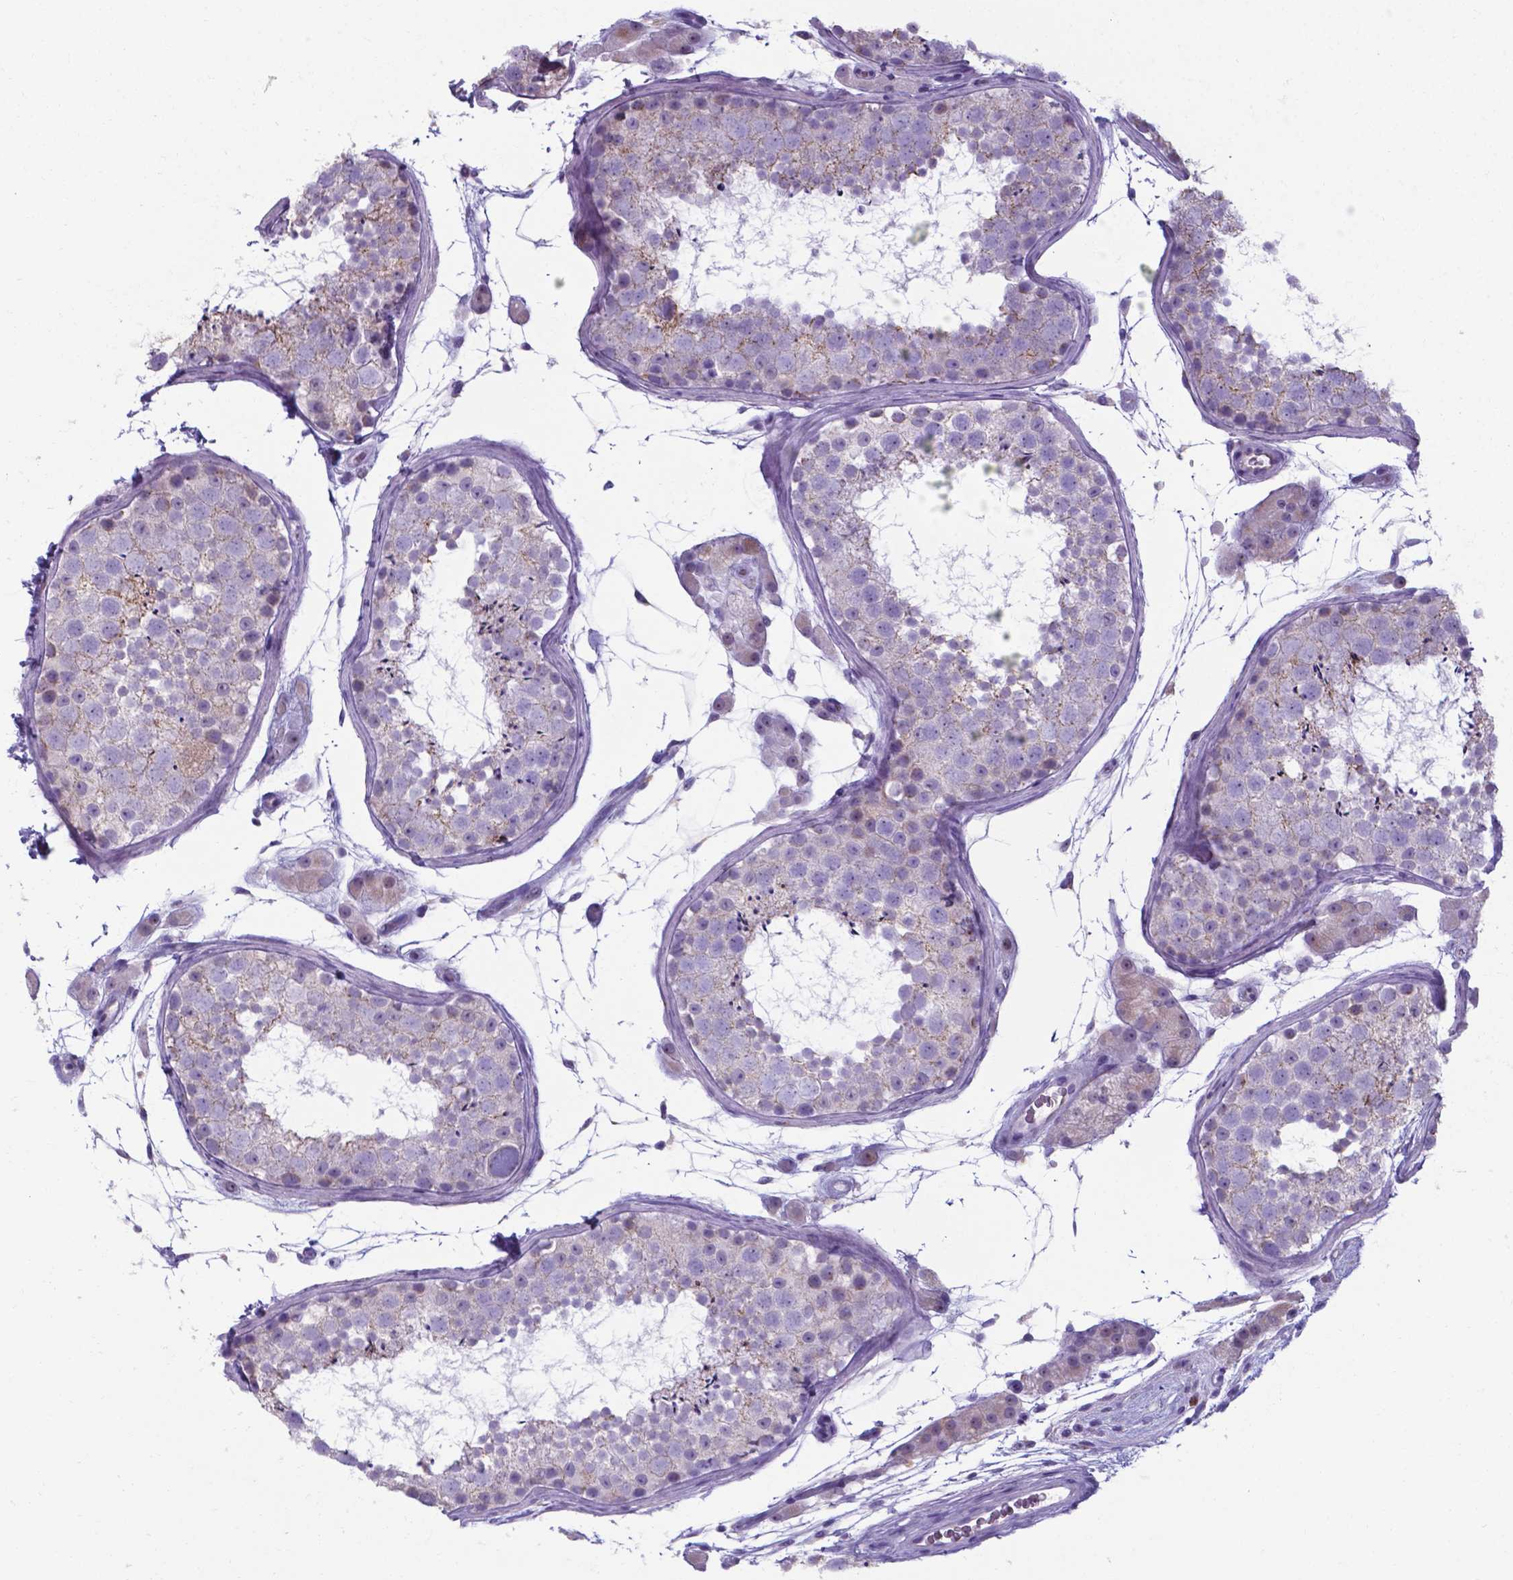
{"staining": {"intensity": "negative", "quantity": "none", "location": "none"}, "tissue": "testis", "cell_type": "Cells in seminiferous ducts", "image_type": "normal", "snomed": [{"axis": "morphology", "description": "Normal tissue, NOS"}, {"axis": "topography", "description": "Testis"}], "caption": "IHC image of normal testis: testis stained with DAB demonstrates no significant protein expression in cells in seminiferous ducts. (IHC, brightfield microscopy, high magnification).", "gene": "AP5B1", "patient": {"sex": "male", "age": 41}}